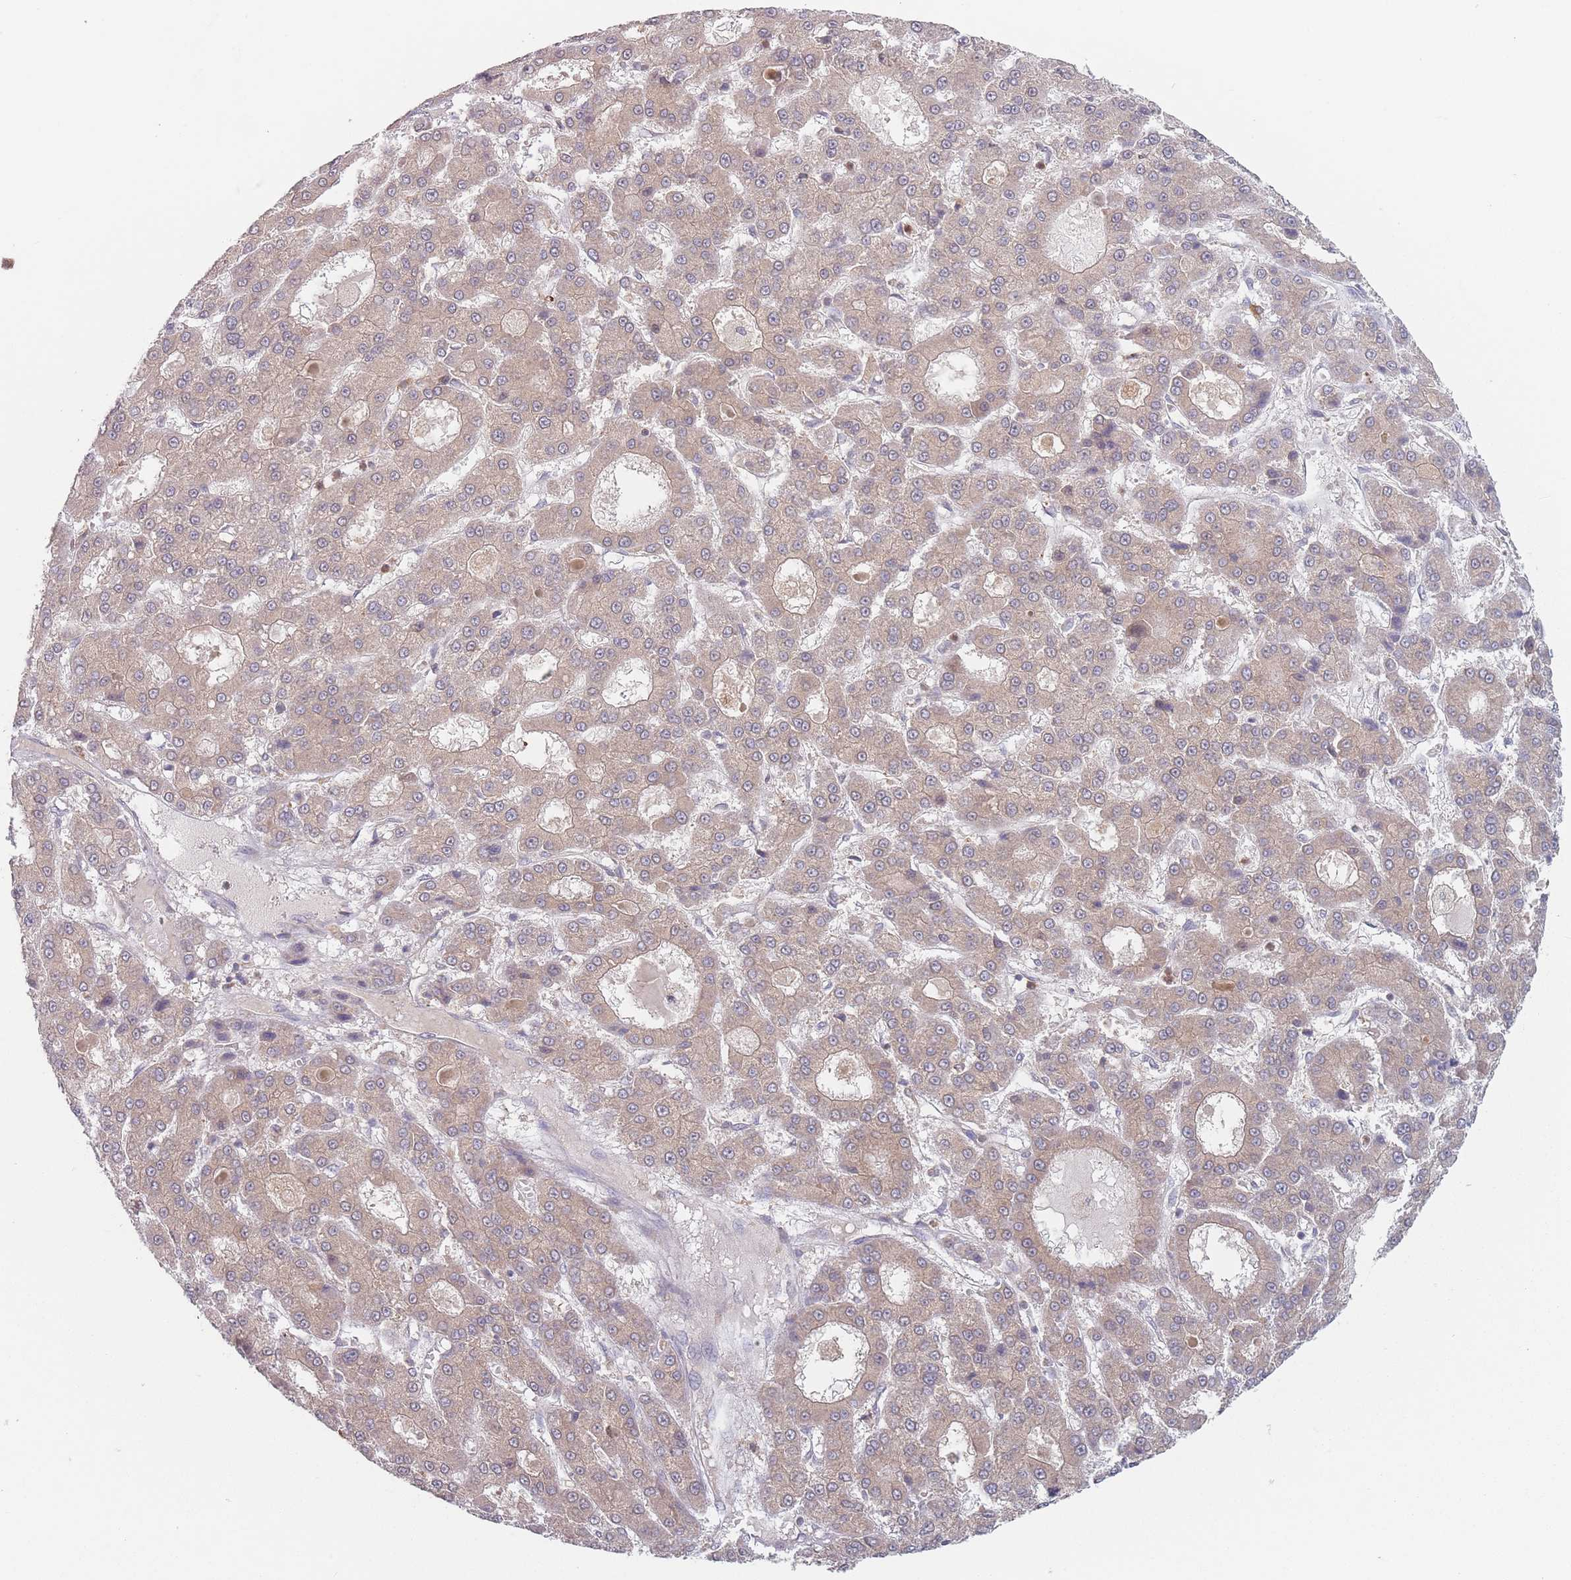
{"staining": {"intensity": "moderate", "quantity": ">75%", "location": "cytoplasmic/membranous"}, "tissue": "liver cancer", "cell_type": "Tumor cells", "image_type": "cancer", "snomed": [{"axis": "morphology", "description": "Carcinoma, Hepatocellular, NOS"}, {"axis": "topography", "description": "Liver"}], "caption": "Tumor cells demonstrate medium levels of moderate cytoplasmic/membranous expression in about >75% of cells in liver cancer (hepatocellular carcinoma). (Stains: DAB (3,3'-diaminobenzidine) in brown, nuclei in blue, Microscopy: brightfield microscopy at high magnification).", "gene": "PPM1A", "patient": {"sex": "male", "age": 70}}